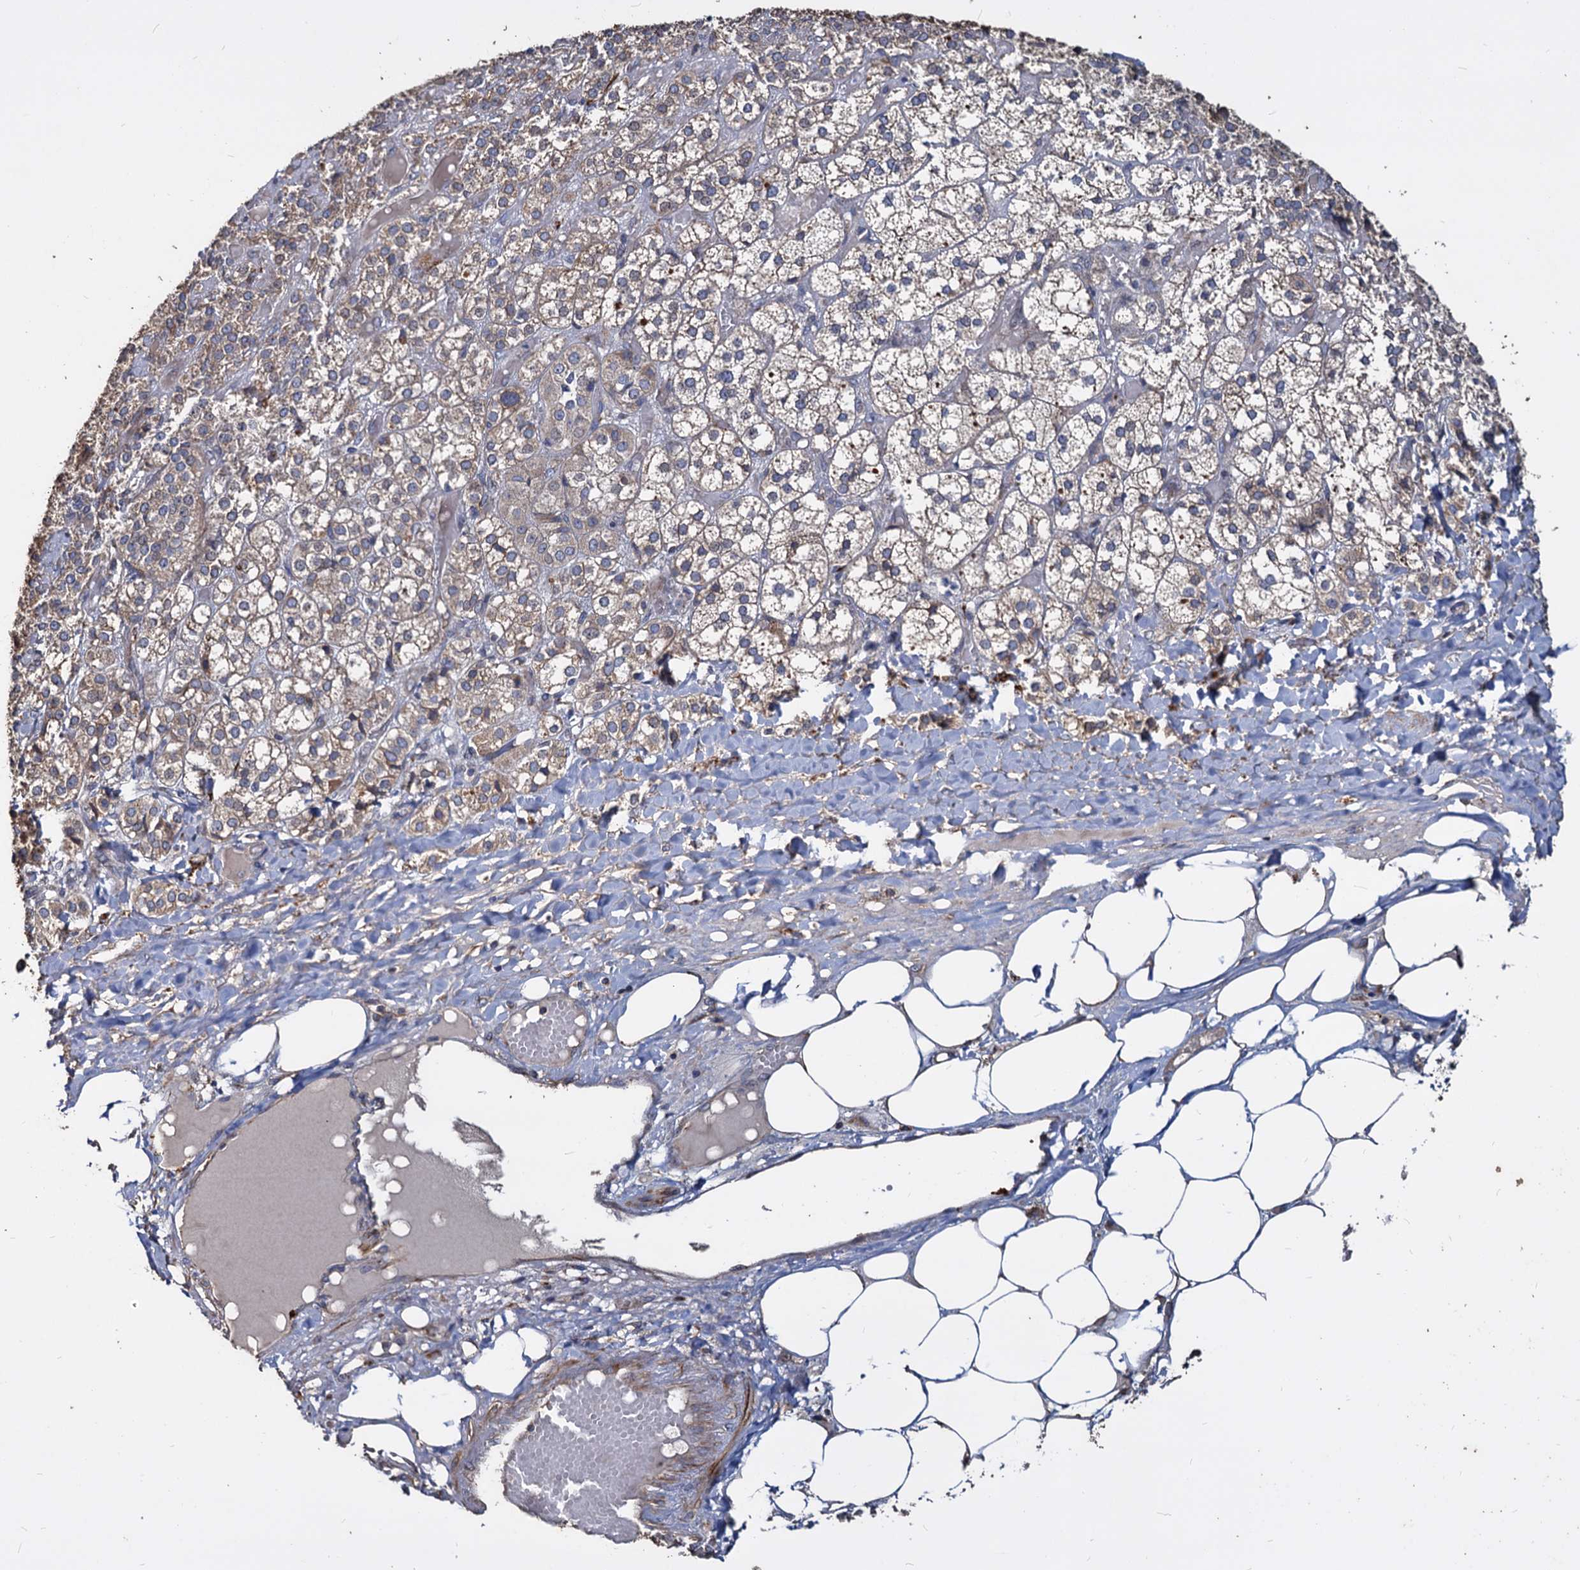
{"staining": {"intensity": "moderate", "quantity": "25%-75%", "location": "cytoplasmic/membranous"}, "tissue": "adrenal gland", "cell_type": "Glandular cells", "image_type": "normal", "snomed": [{"axis": "morphology", "description": "Normal tissue, NOS"}, {"axis": "topography", "description": "Adrenal gland"}], "caption": "This is a photomicrograph of immunohistochemistry staining of unremarkable adrenal gland, which shows moderate positivity in the cytoplasmic/membranous of glandular cells.", "gene": "DEPDC4", "patient": {"sex": "female", "age": 61}}